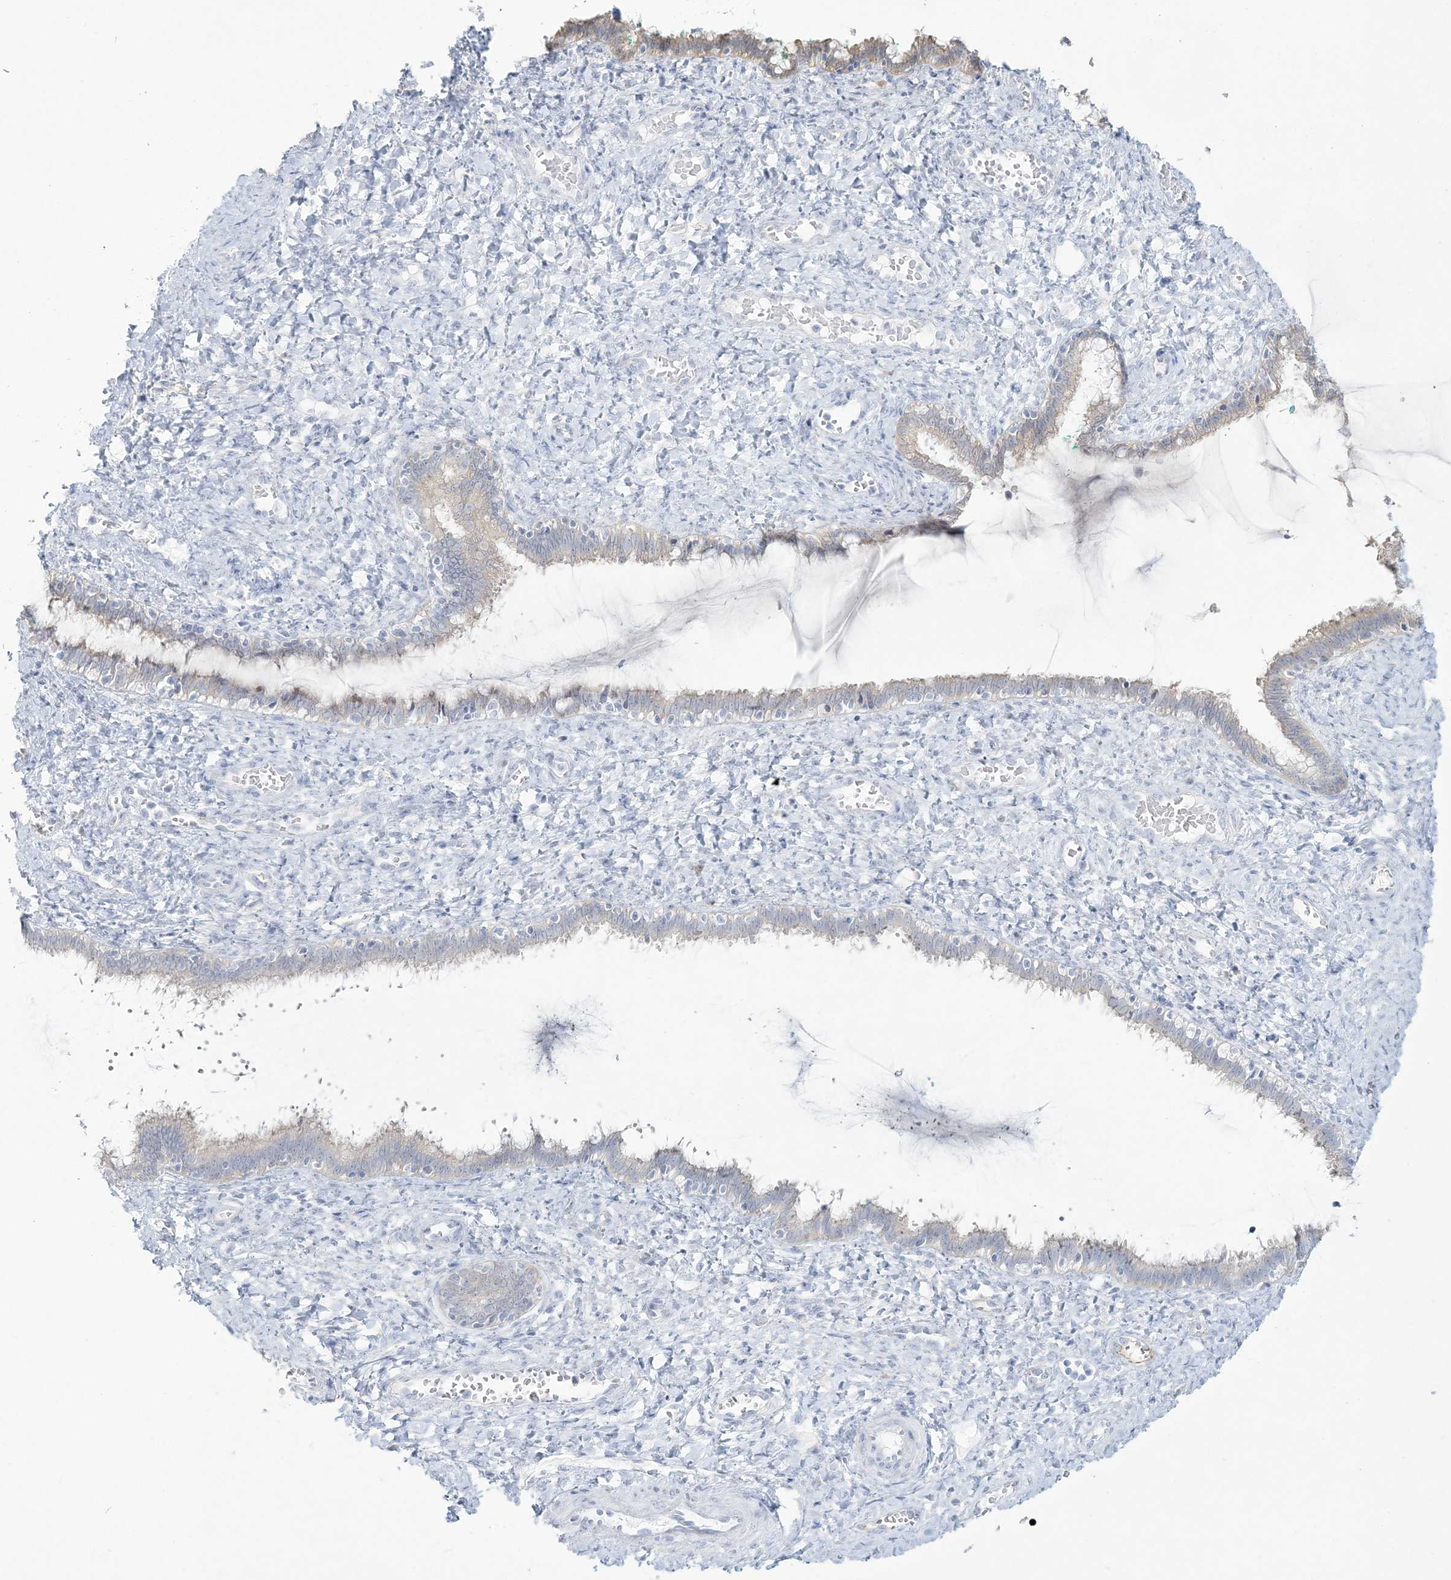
{"staining": {"intensity": "weak", "quantity": "<25%", "location": "cytoplasmic/membranous"}, "tissue": "cervix", "cell_type": "Glandular cells", "image_type": "normal", "snomed": [{"axis": "morphology", "description": "Normal tissue, NOS"}, {"axis": "morphology", "description": "Adenocarcinoma, NOS"}, {"axis": "topography", "description": "Cervix"}], "caption": "IHC photomicrograph of normal cervix stained for a protein (brown), which displays no expression in glandular cells.", "gene": "ENSG00000288637", "patient": {"sex": "female", "age": 29}}